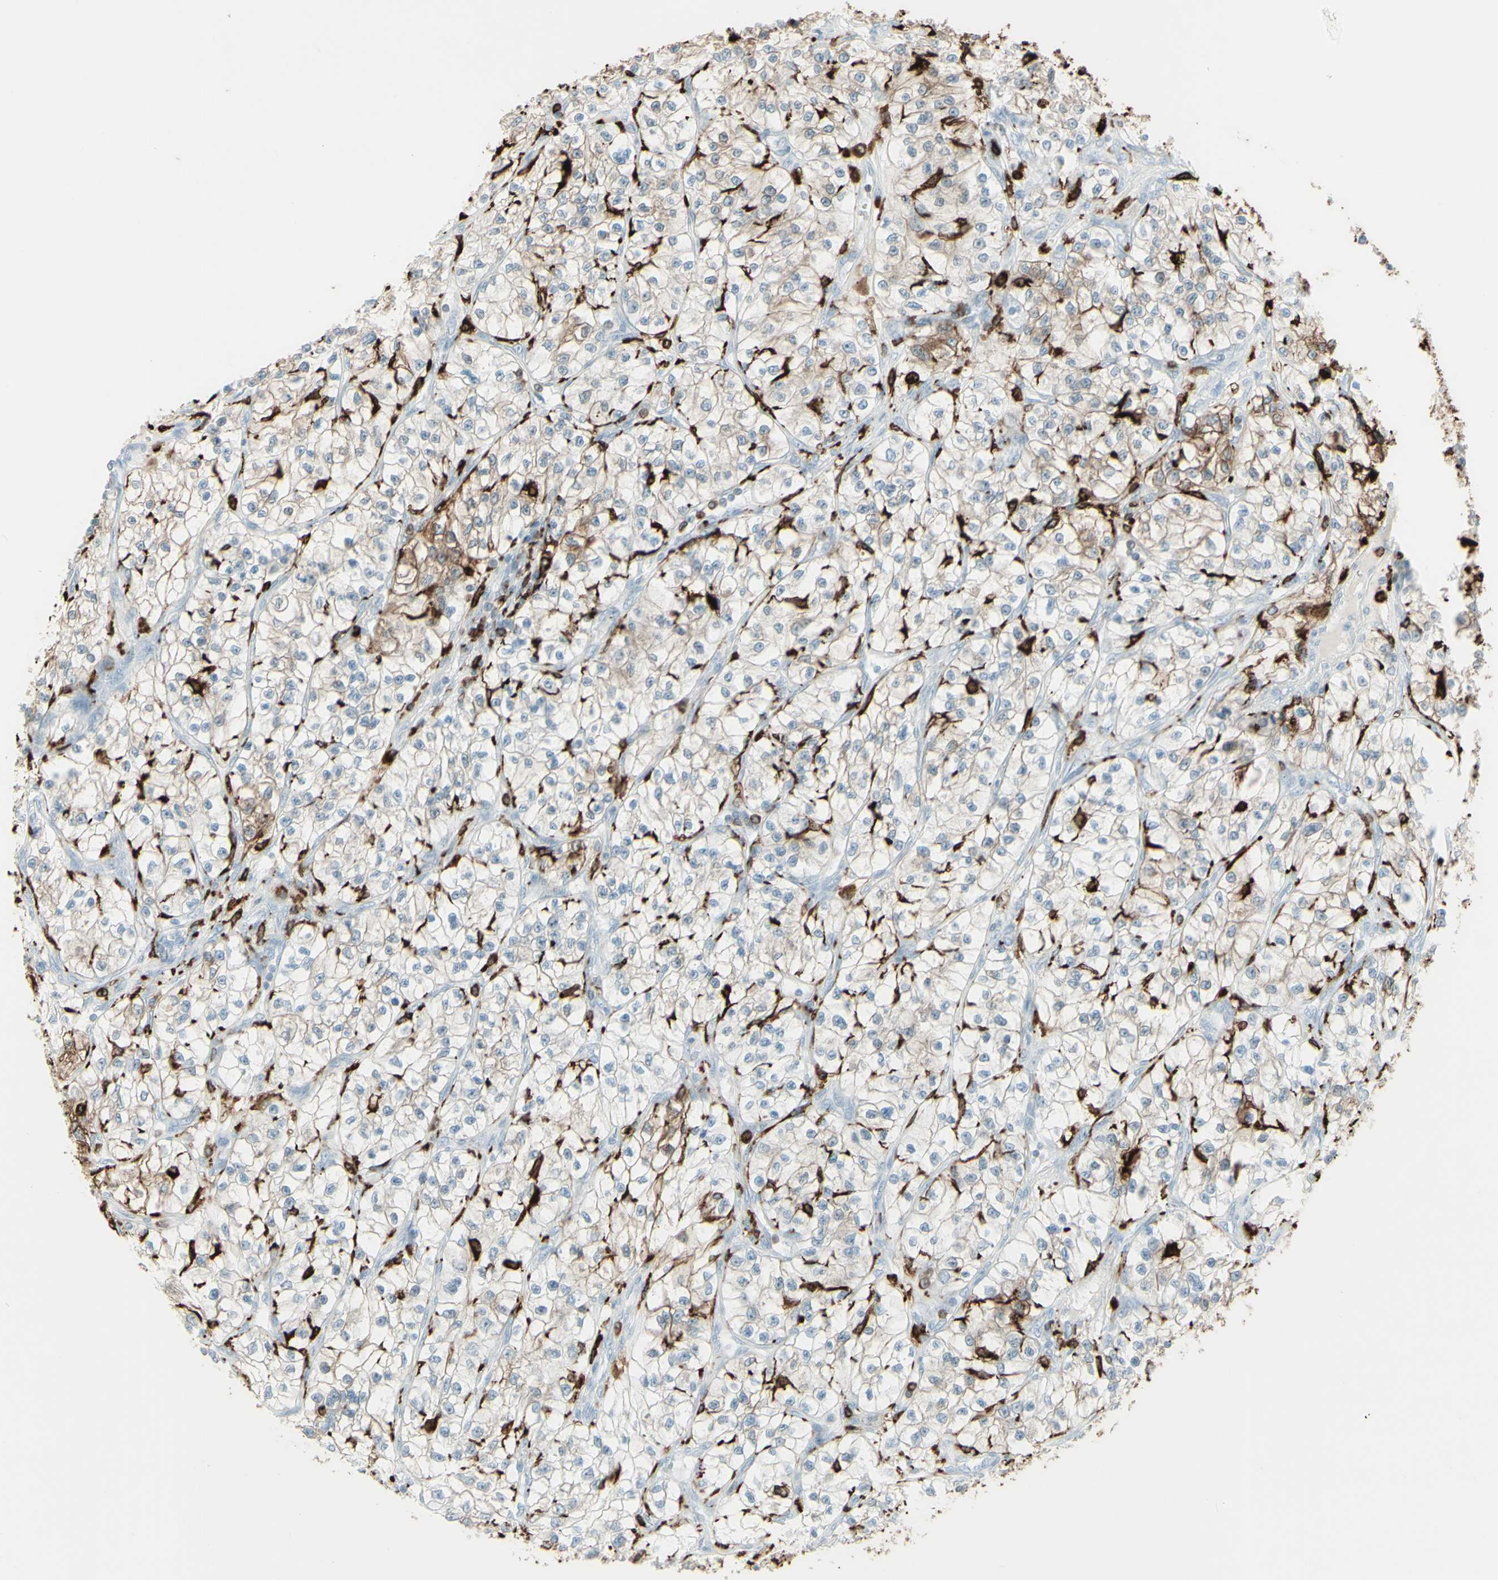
{"staining": {"intensity": "weak", "quantity": "<25%", "location": "cytoplasmic/membranous"}, "tissue": "renal cancer", "cell_type": "Tumor cells", "image_type": "cancer", "snomed": [{"axis": "morphology", "description": "Adenocarcinoma, NOS"}, {"axis": "topography", "description": "Kidney"}], "caption": "The micrograph displays no staining of tumor cells in adenocarcinoma (renal).", "gene": "HLA-DPB1", "patient": {"sex": "female", "age": 57}}